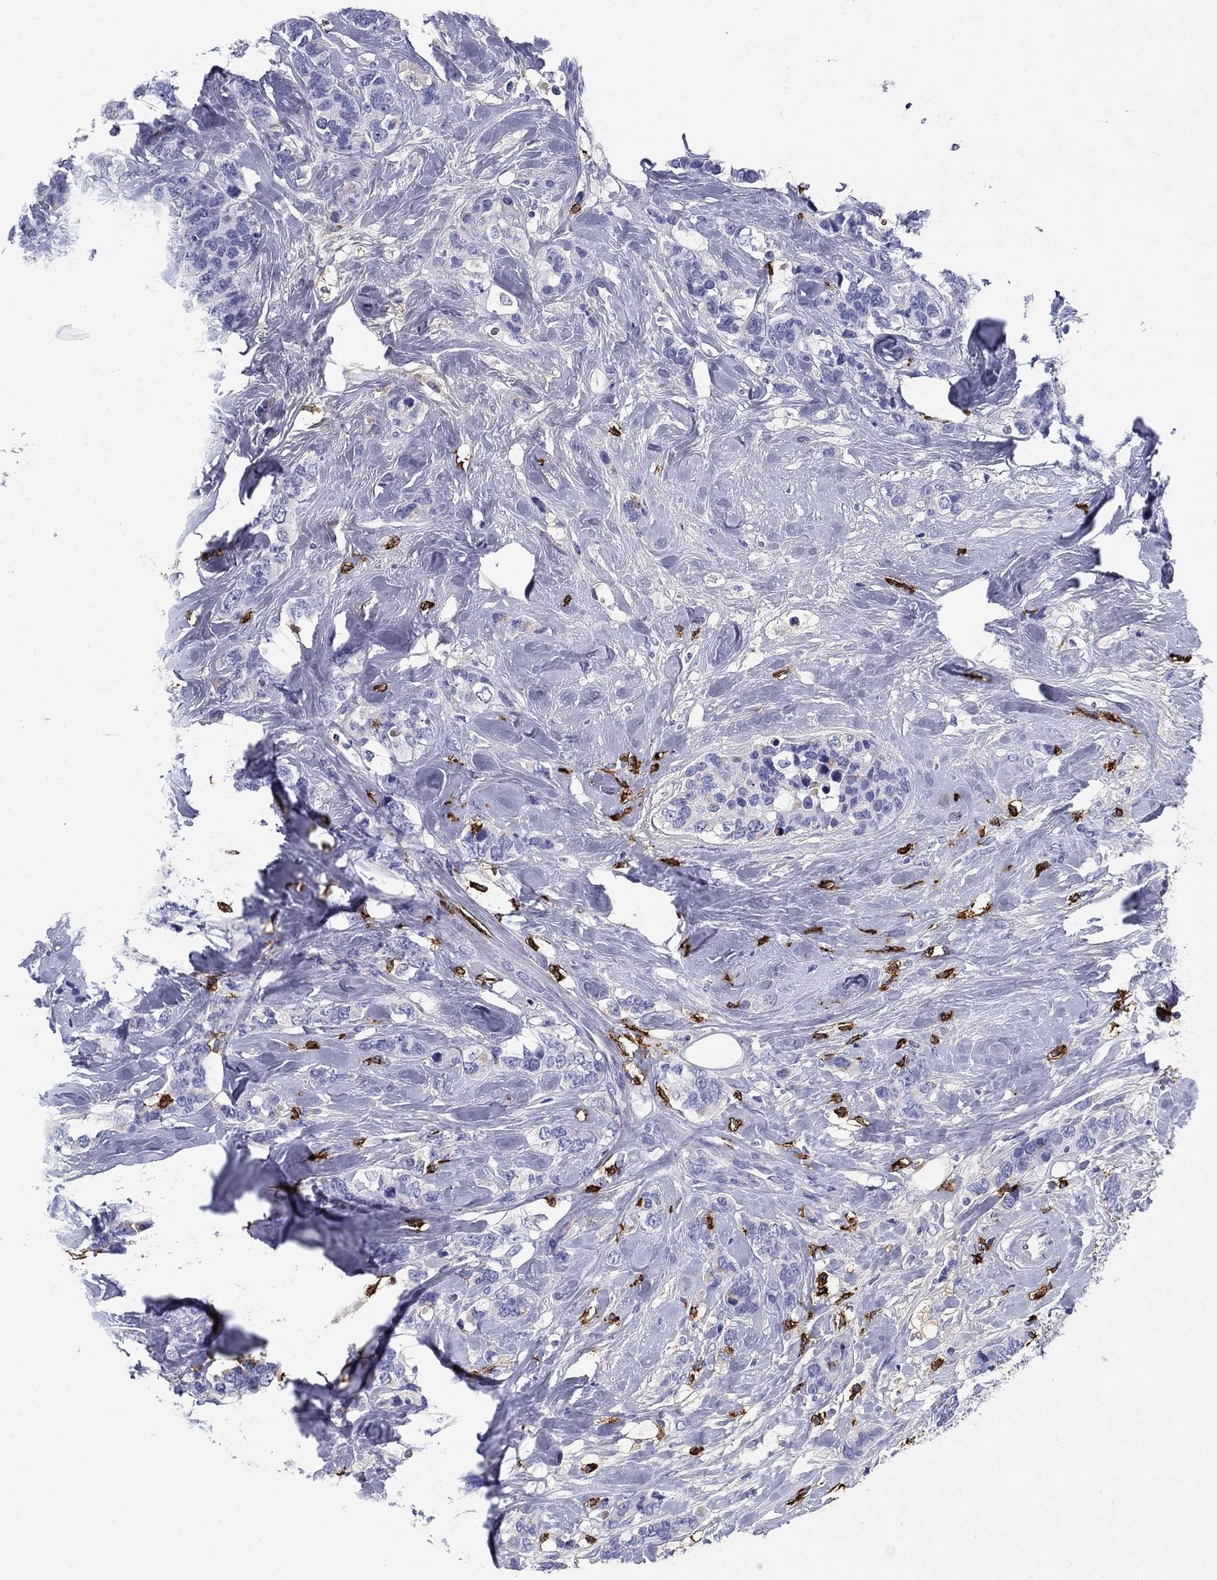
{"staining": {"intensity": "negative", "quantity": "none", "location": "none"}, "tissue": "breast cancer", "cell_type": "Tumor cells", "image_type": "cancer", "snomed": [{"axis": "morphology", "description": "Lobular carcinoma"}, {"axis": "topography", "description": "Breast"}], "caption": "Immunohistochemical staining of human breast cancer demonstrates no significant staining in tumor cells.", "gene": "CD40LG", "patient": {"sex": "female", "age": 59}}